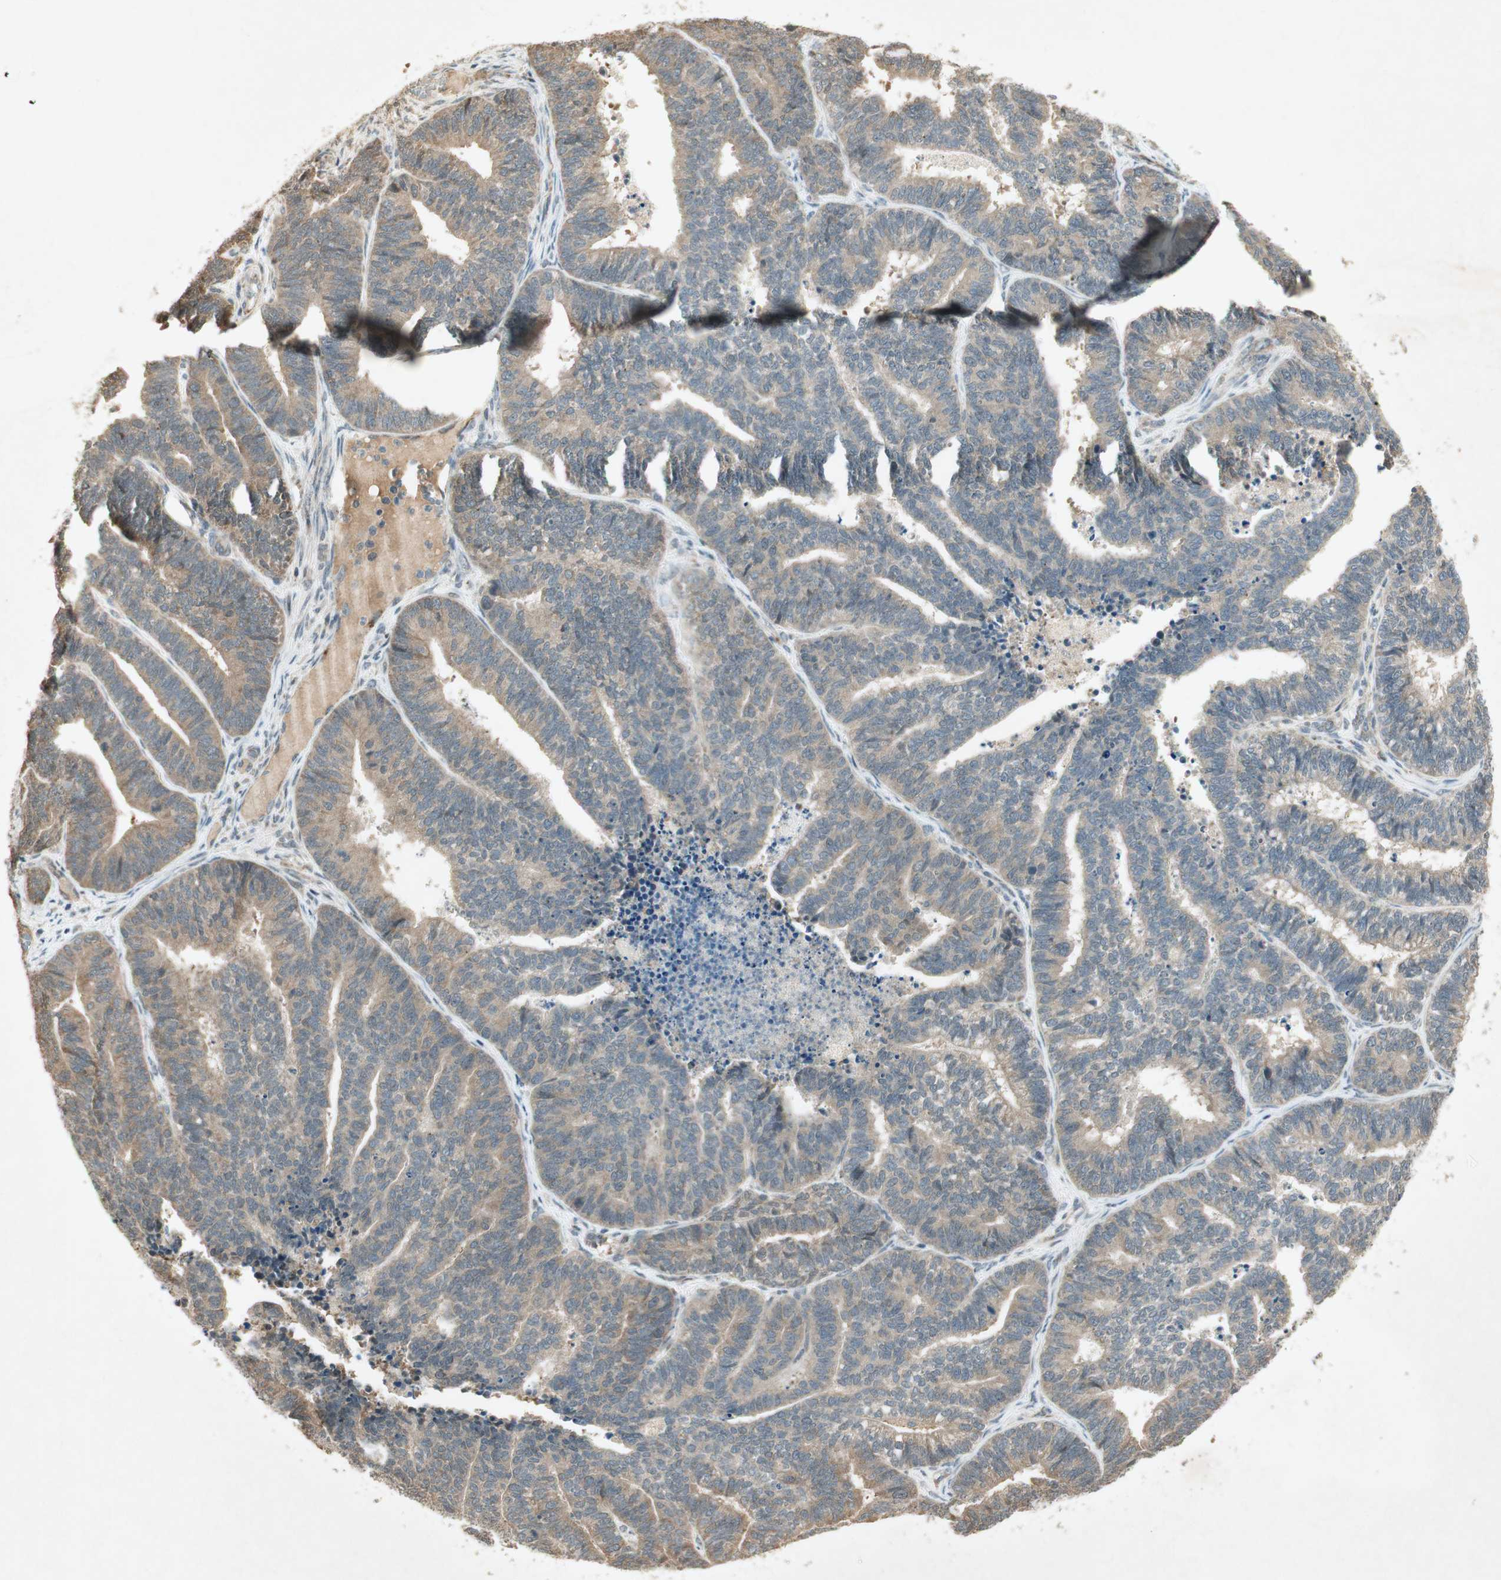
{"staining": {"intensity": "moderate", "quantity": ">75%", "location": "cytoplasmic/membranous"}, "tissue": "endometrial cancer", "cell_type": "Tumor cells", "image_type": "cancer", "snomed": [{"axis": "morphology", "description": "Adenocarcinoma, NOS"}, {"axis": "topography", "description": "Endometrium"}], "caption": "A brown stain highlights moderate cytoplasmic/membranous staining of a protein in human endometrial cancer tumor cells.", "gene": "USP2", "patient": {"sex": "female", "age": 70}}